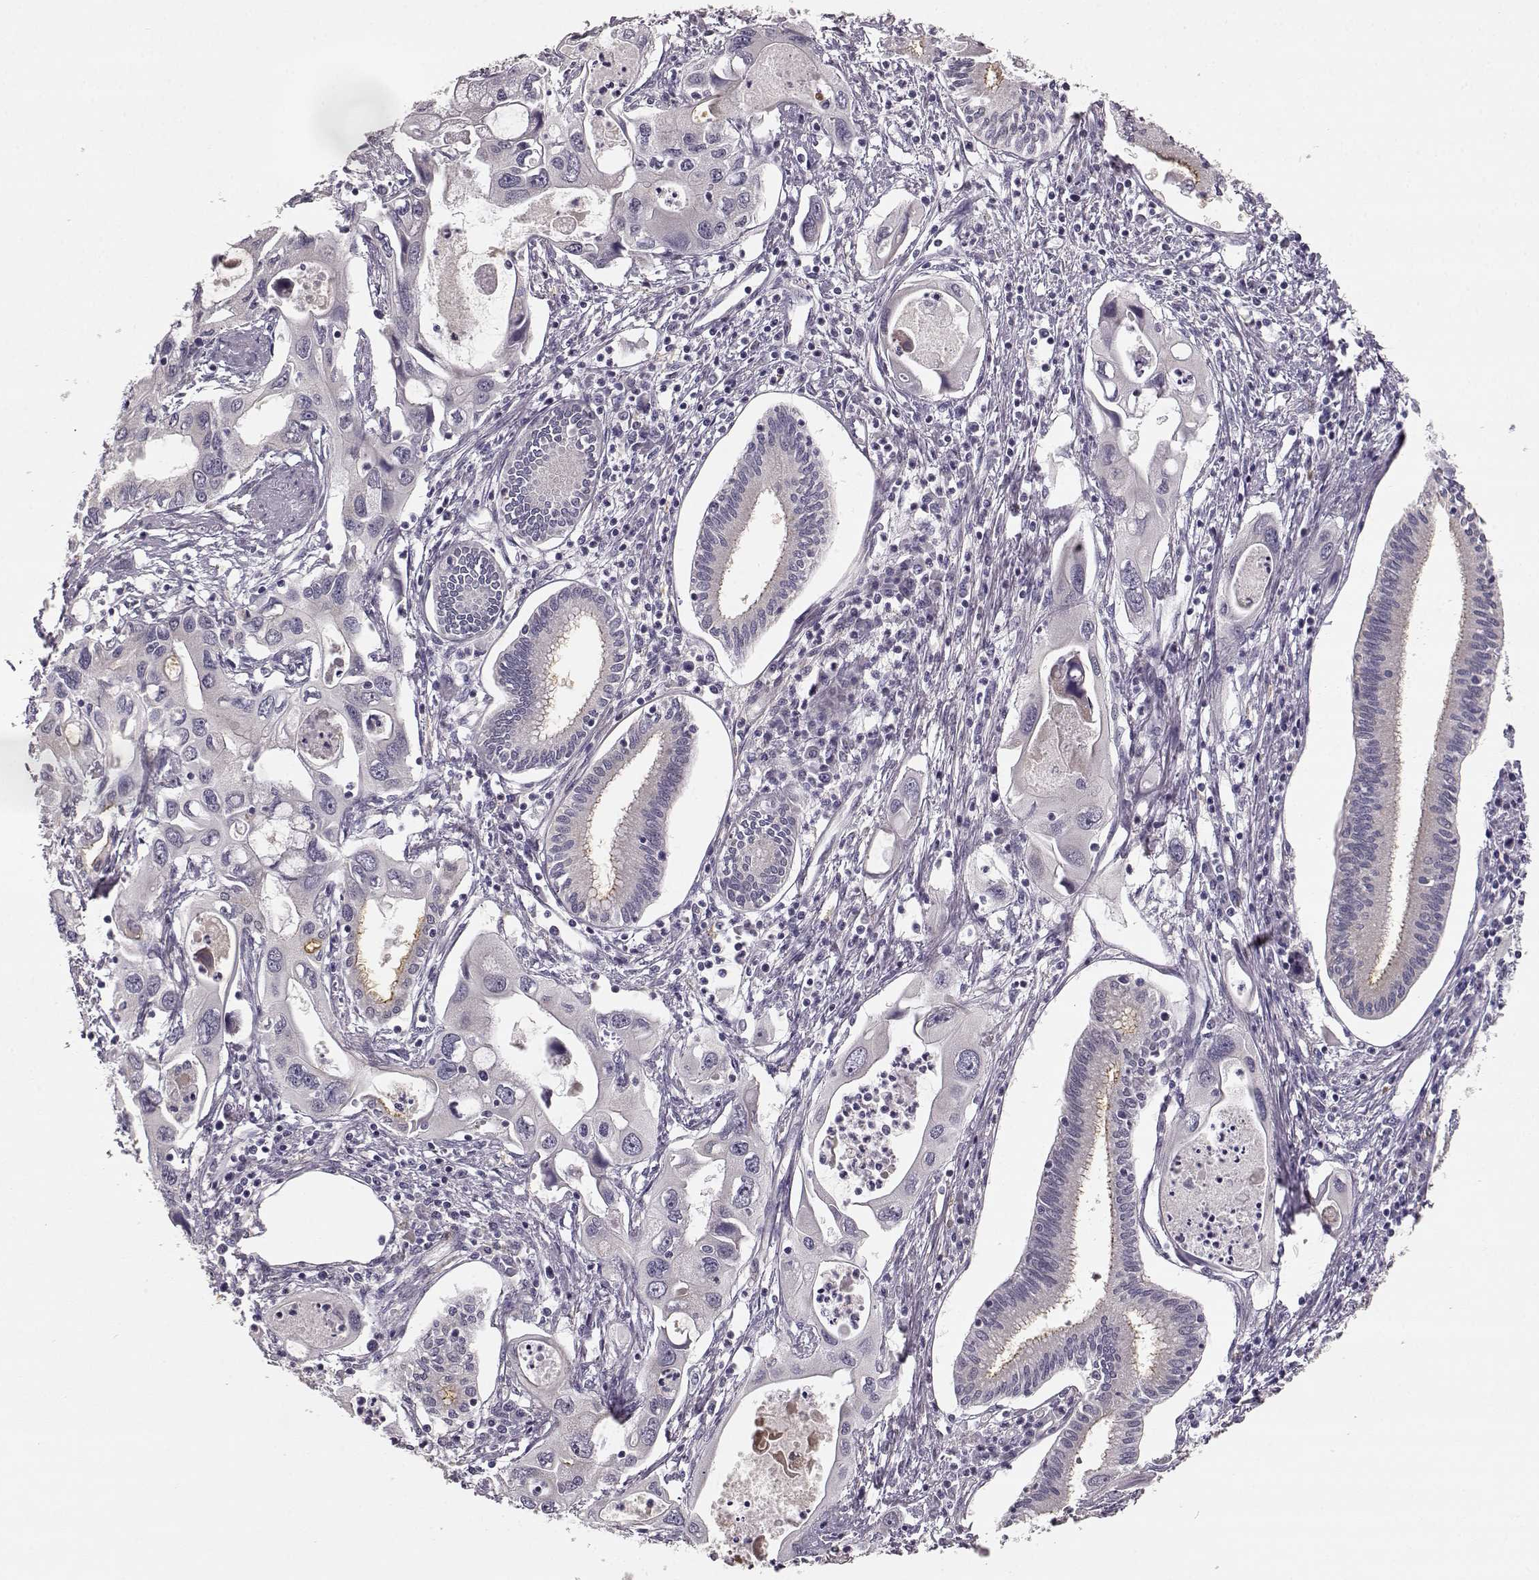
{"staining": {"intensity": "moderate", "quantity": "<25%", "location": "cytoplasmic/membranous"}, "tissue": "pancreatic cancer", "cell_type": "Tumor cells", "image_type": "cancer", "snomed": [{"axis": "morphology", "description": "Adenocarcinoma, NOS"}, {"axis": "topography", "description": "Pancreas"}], "caption": "The immunohistochemical stain highlights moderate cytoplasmic/membranous staining in tumor cells of pancreatic cancer tissue.", "gene": "GHR", "patient": {"sex": "male", "age": 60}}